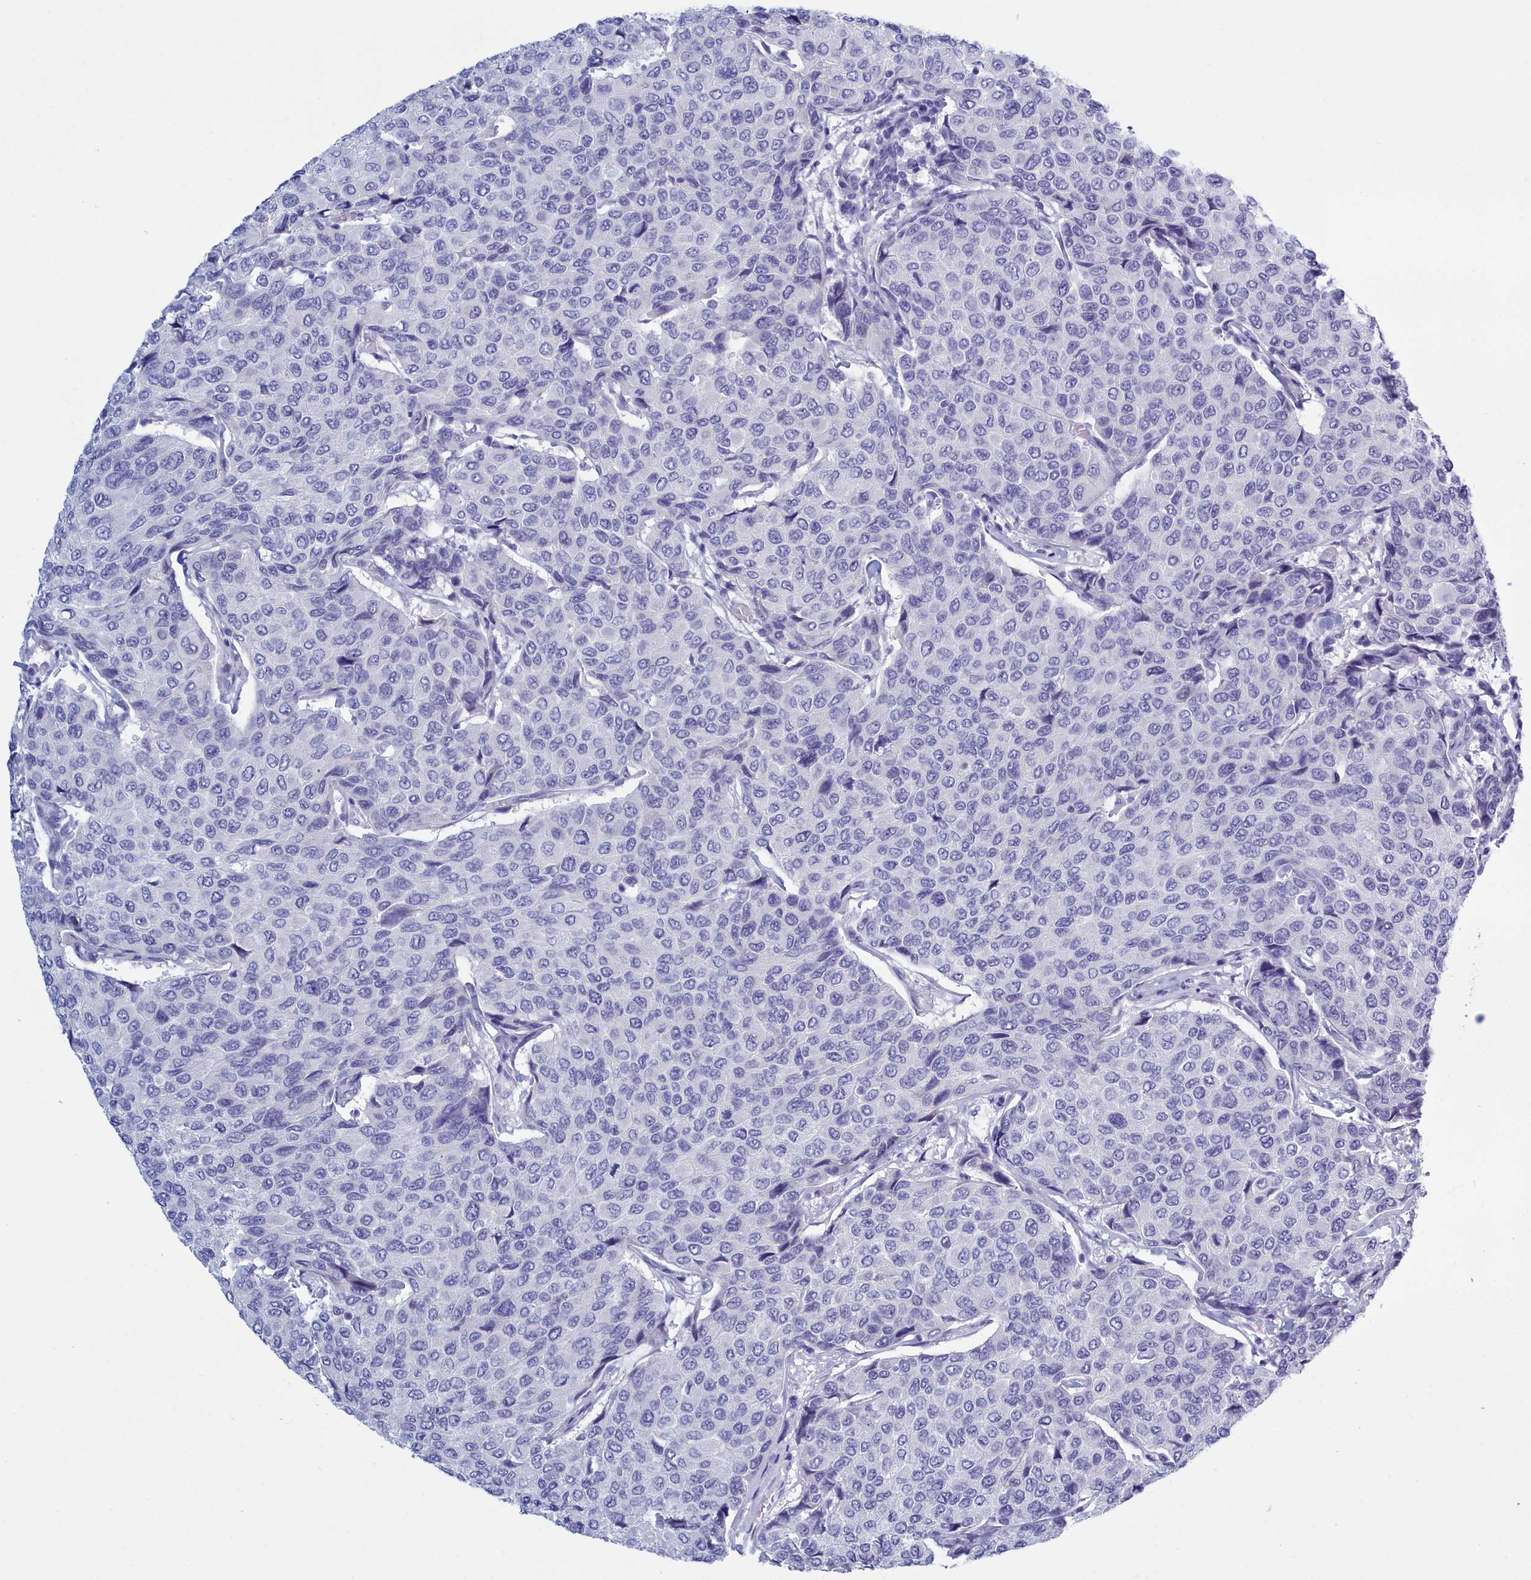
{"staining": {"intensity": "negative", "quantity": "none", "location": "none"}, "tissue": "breast cancer", "cell_type": "Tumor cells", "image_type": "cancer", "snomed": [{"axis": "morphology", "description": "Duct carcinoma"}, {"axis": "topography", "description": "Breast"}], "caption": "A micrograph of human invasive ductal carcinoma (breast) is negative for staining in tumor cells.", "gene": "TMEM97", "patient": {"sex": "female", "age": 55}}